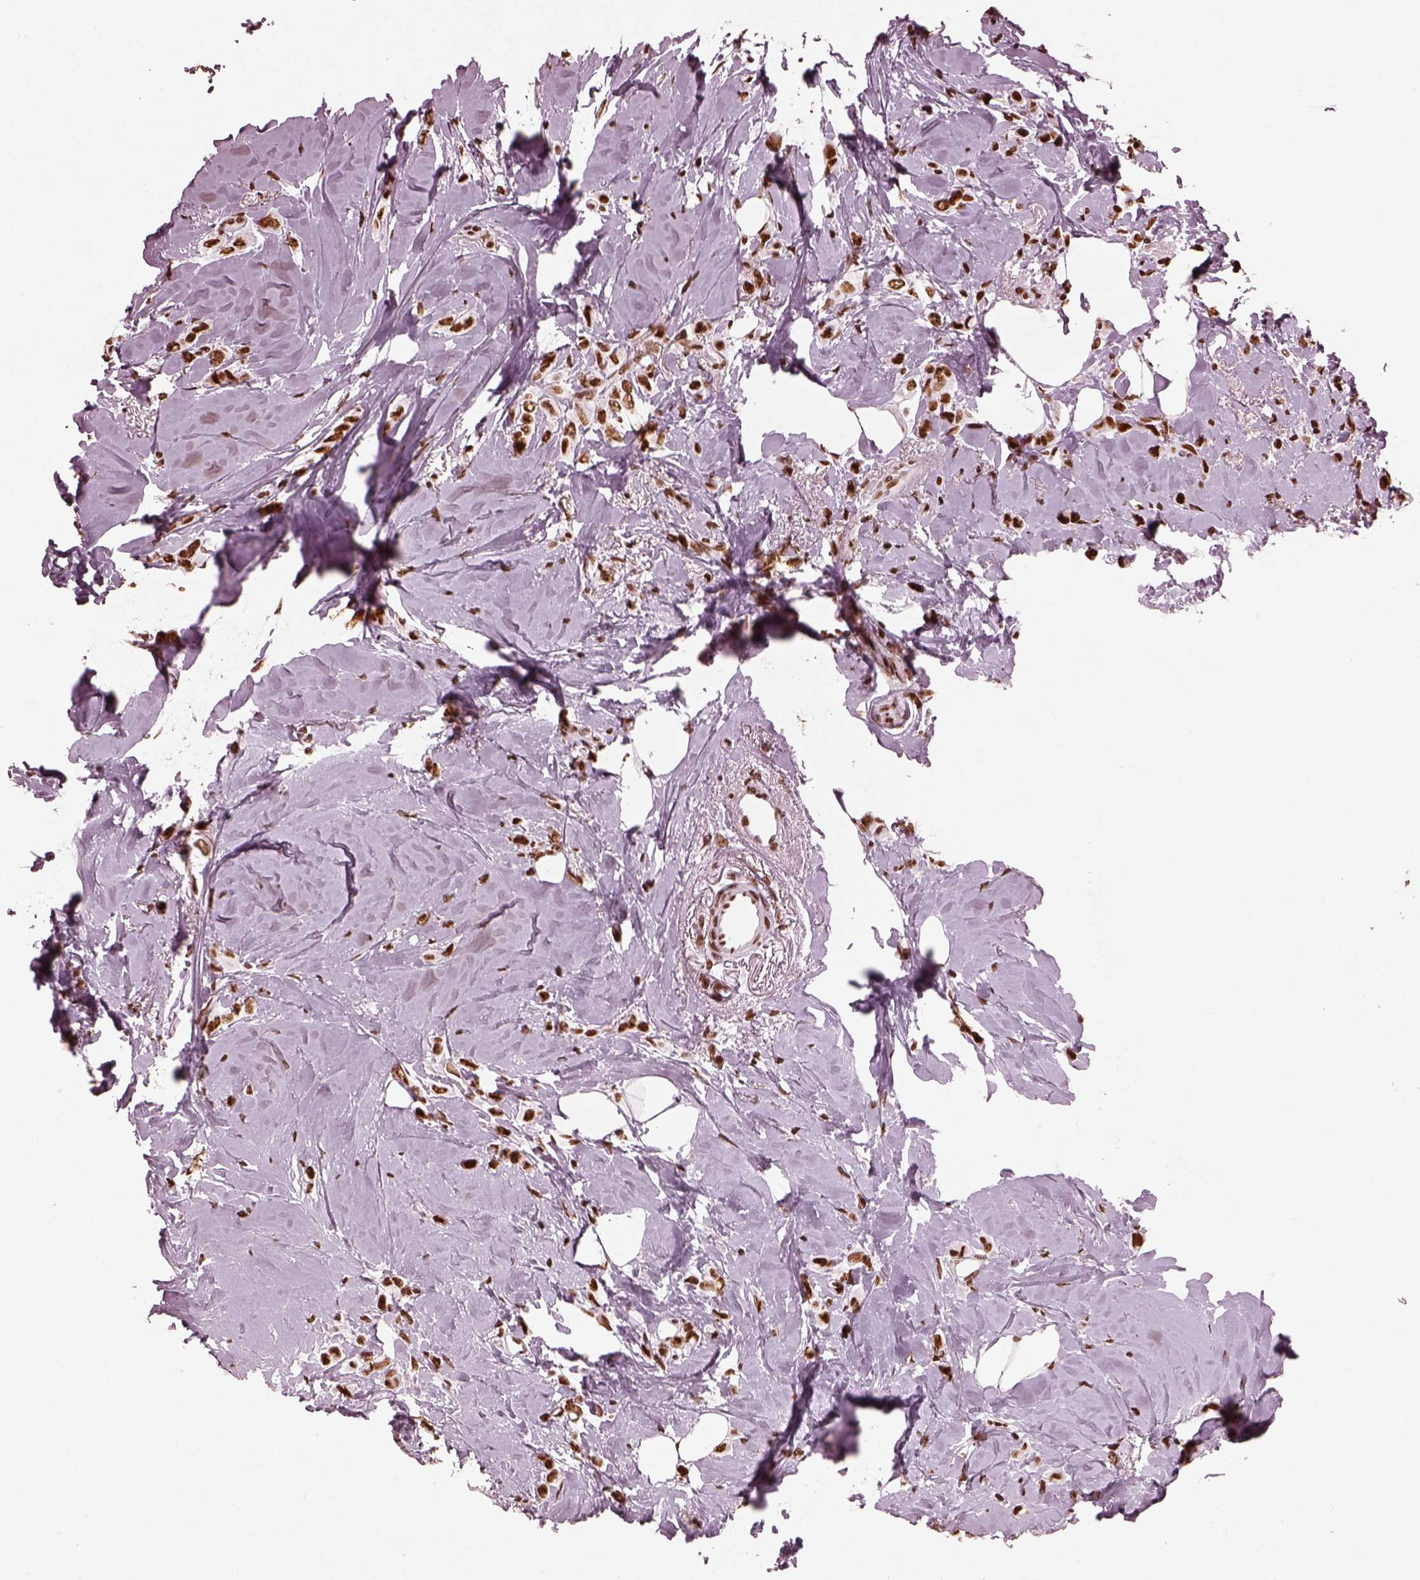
{"staining": {"intensity": "strong", "quantity": ">75%", "location": "nuclear"}, "tissue": "breast cancer", "cell_type": "Tumor cells", "image_type": "cancer", "snomed": [{"axis": "morphology", "description": "Lobular carcinoma"}, {"axis": "topography", "description": "Breast"}], "caption": "The histopathology image shows a brown stain indicating the presence of a protein in the nuclear of tumor cells in breast cancer. The staining is performed using DAB (3,3'-diaminobenzidine) brown chromogen to label protein expression. The nuclei are counter-stained blue using hematoxylin.", "gene": "CBFA2T3", "patient": {"sex": "female", "age": 66}}